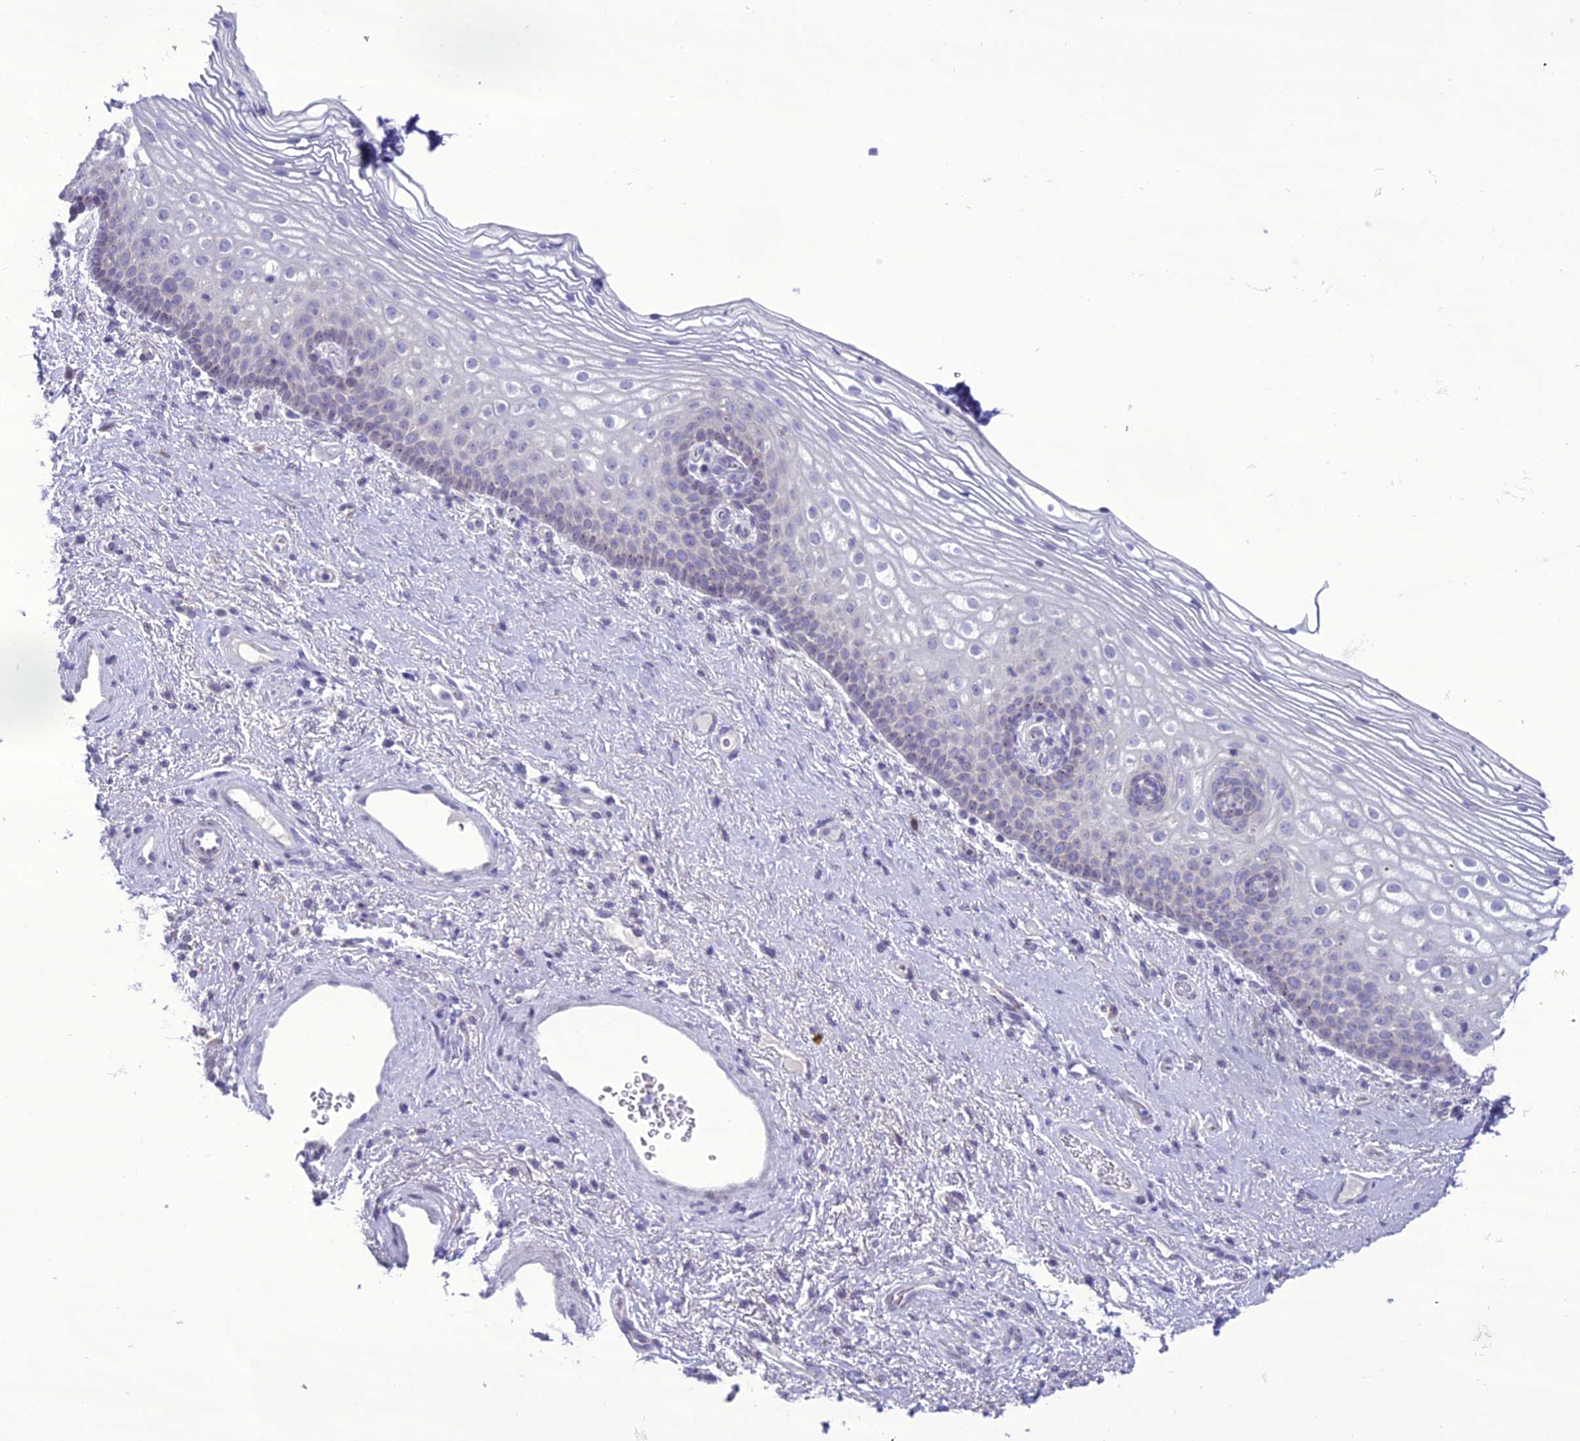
{"staining": {"intensity": "negative", "quantity": "none", "location": "none"}, "tissue": "vagina", "cell_type": "Squamous epithelial cells", "image_type": "normal", "snomed": [{"axis": "morphology", "description": "Normal tissue, NOS"}, {"axis": "topography", "description": "Vagina"}], "caption": "The immunohistochemistry (IHC) photomicrograph has no significant expression in squamous epithelial cells of vagina.", "gene": "B9D2", "patient": {"sex": "female", "age": 60}}